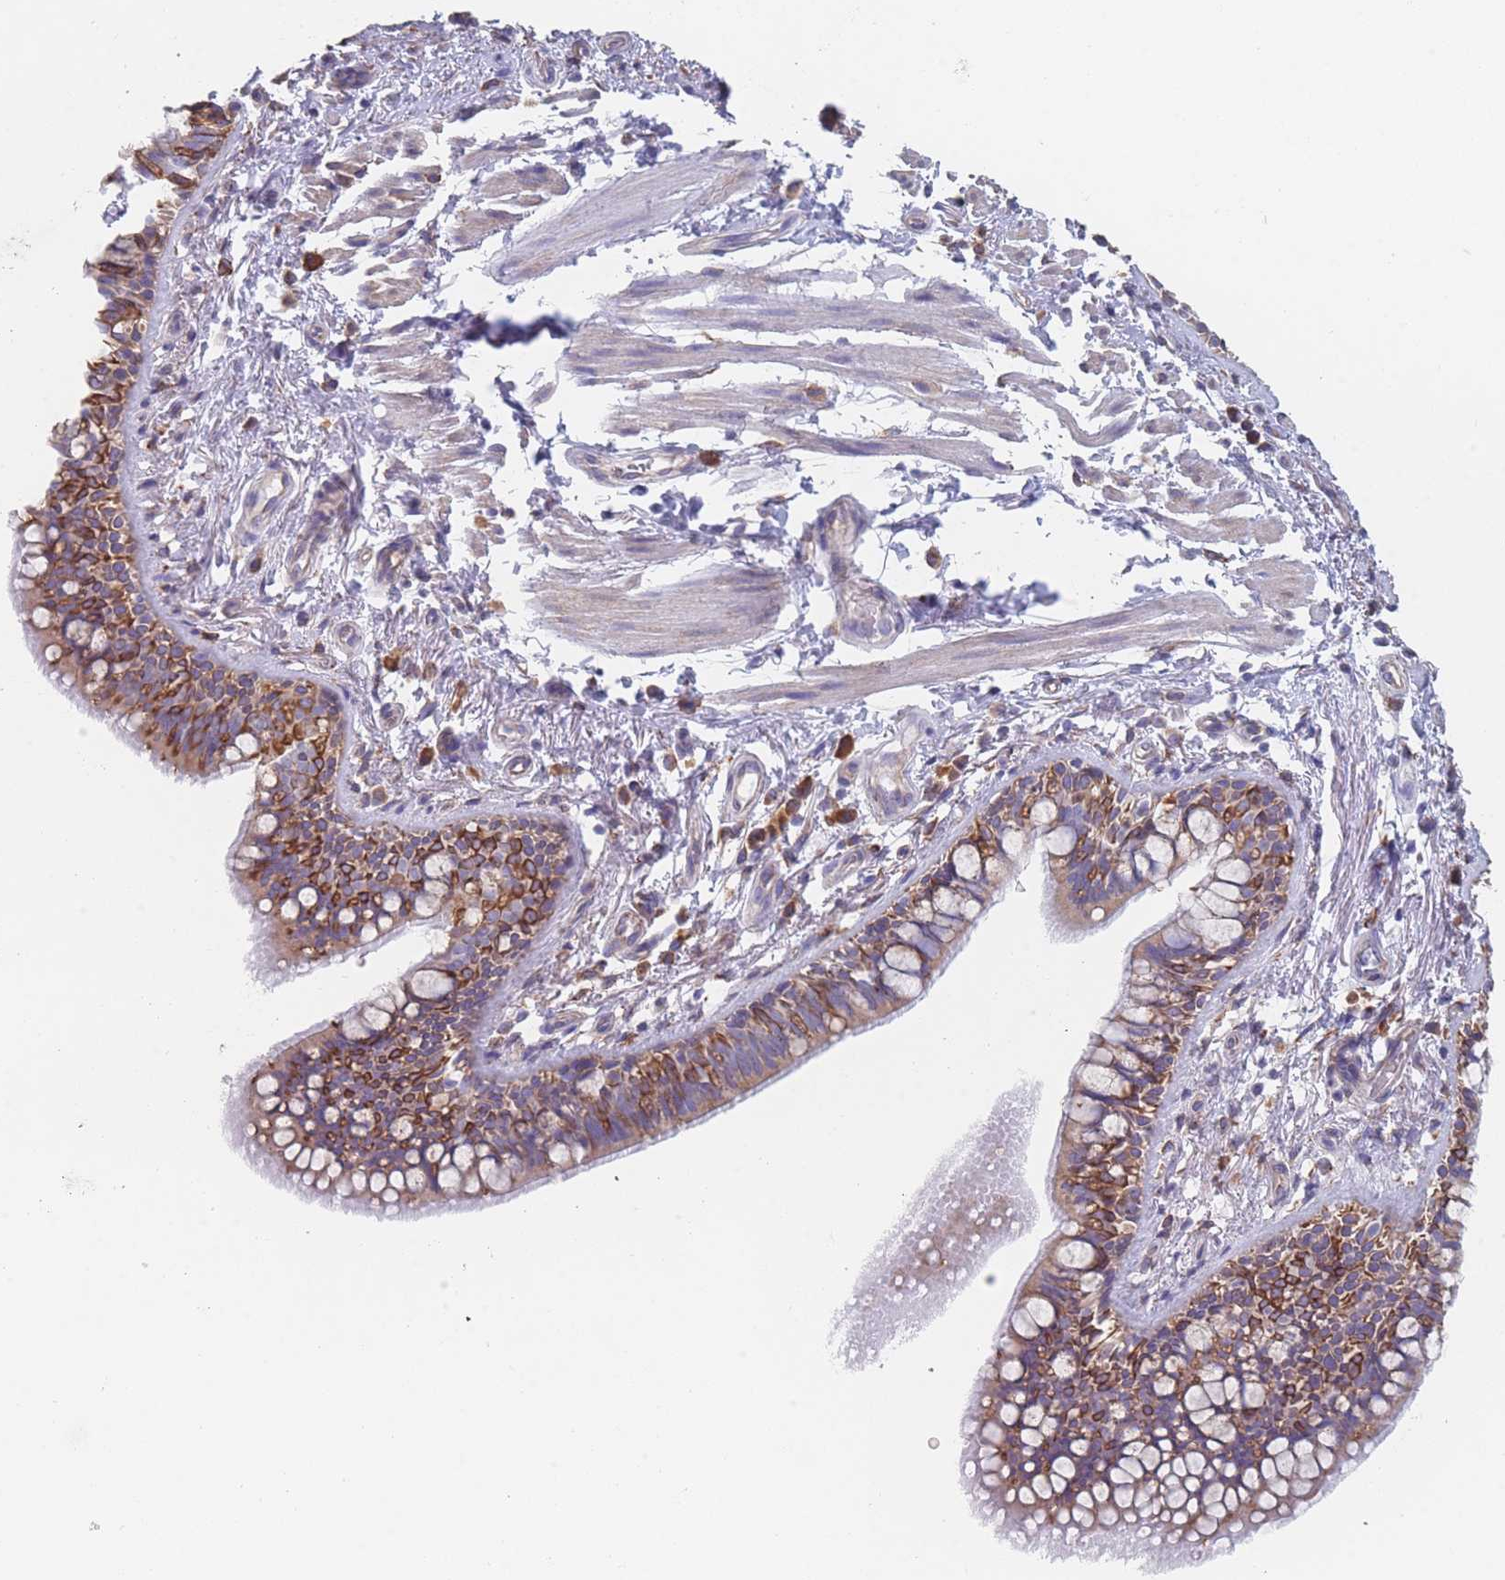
{"staining": {"intensity": "moderate", "quantity": ">75%", "location": "cytoplasmic/membranous"}, "tissue": "bronchus", "cell_type": "Respiratory epithelial cells", "image_type": "normal", "snomed": [{"axis": "morphology", "description": "Normal tissue, NOS"}, {"axis": "morphology", "description": "Neoplasm, uncertain whether benign or malignant"}, {"axis": "topography", "description": "Bronchus"}, {"axis": "topography", "description": "Lung"}], "caption": "Immunohistochemical staining of unremarkable bronchus reveals medium levels of moderate cytoplasmic/membranous expression in approximately >75% of respiratory epithelial cells. (Brightfield microscopy of DAB IHC at high magnification).", "gene": "OR7C2", "patient": {"sex": "male", "age": 55}}